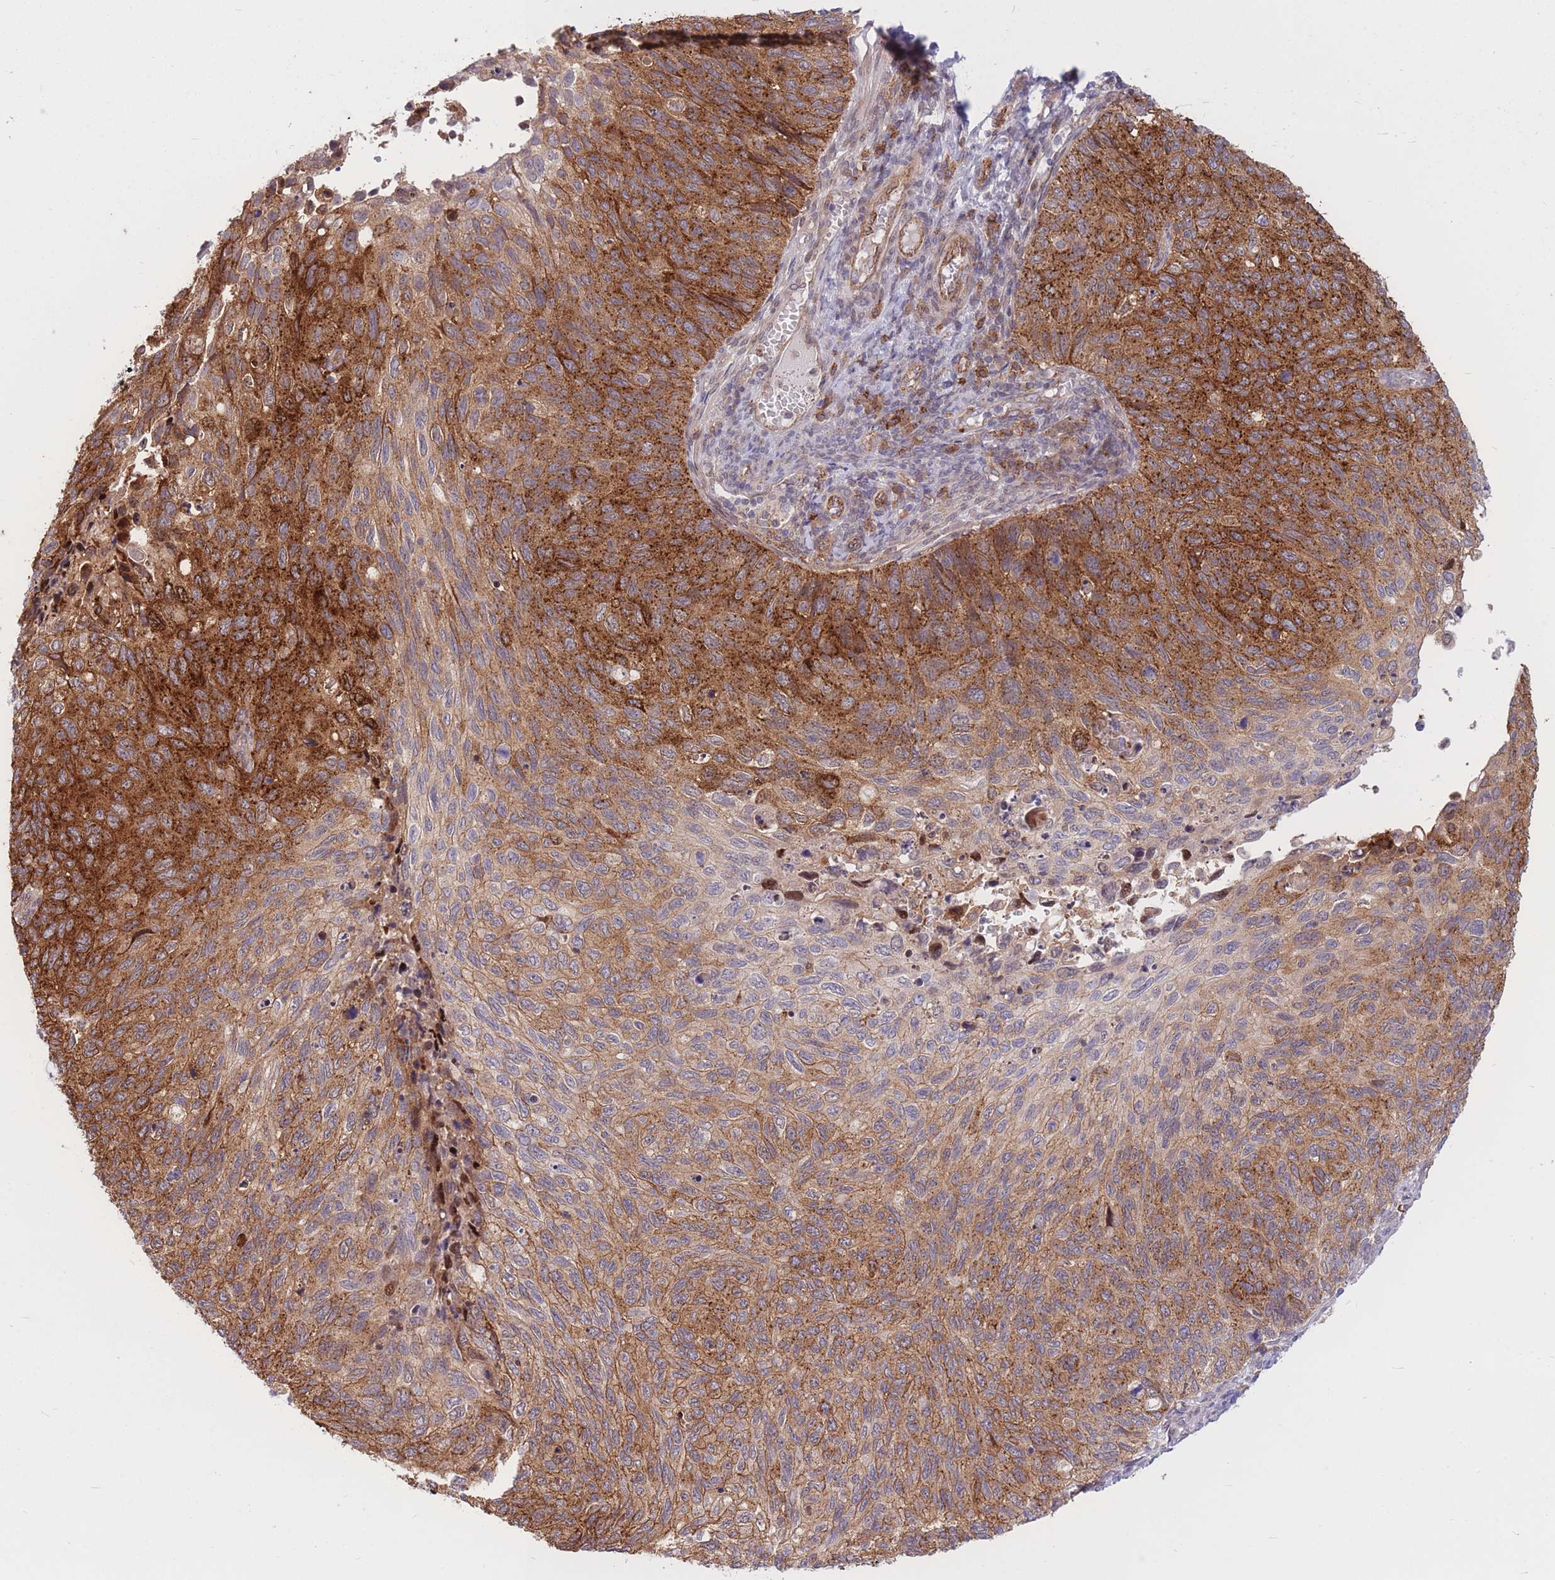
{"staining": {"intensity": "strong", "quantity": ">75%", "location": "cytoplasmic/membranous"}, "tissue": "cervical cancer", "cell_type": "Tumor cells", "image_type": "cancer", "snomed": [{"axis": "morphology", "description": "Squamous cell carcinoma, NOS"}, {"axis": "topography", "description": "Cervix"}], "caption": "Human squamous cell carcinoma (cervical) stained for a protein (brown) exhibits strong cytoplasmic/membranous positive staining in approximately >75% of tumor cells.", "gene": "TCF20", "patient": {"sex": "female", "age": 70}}